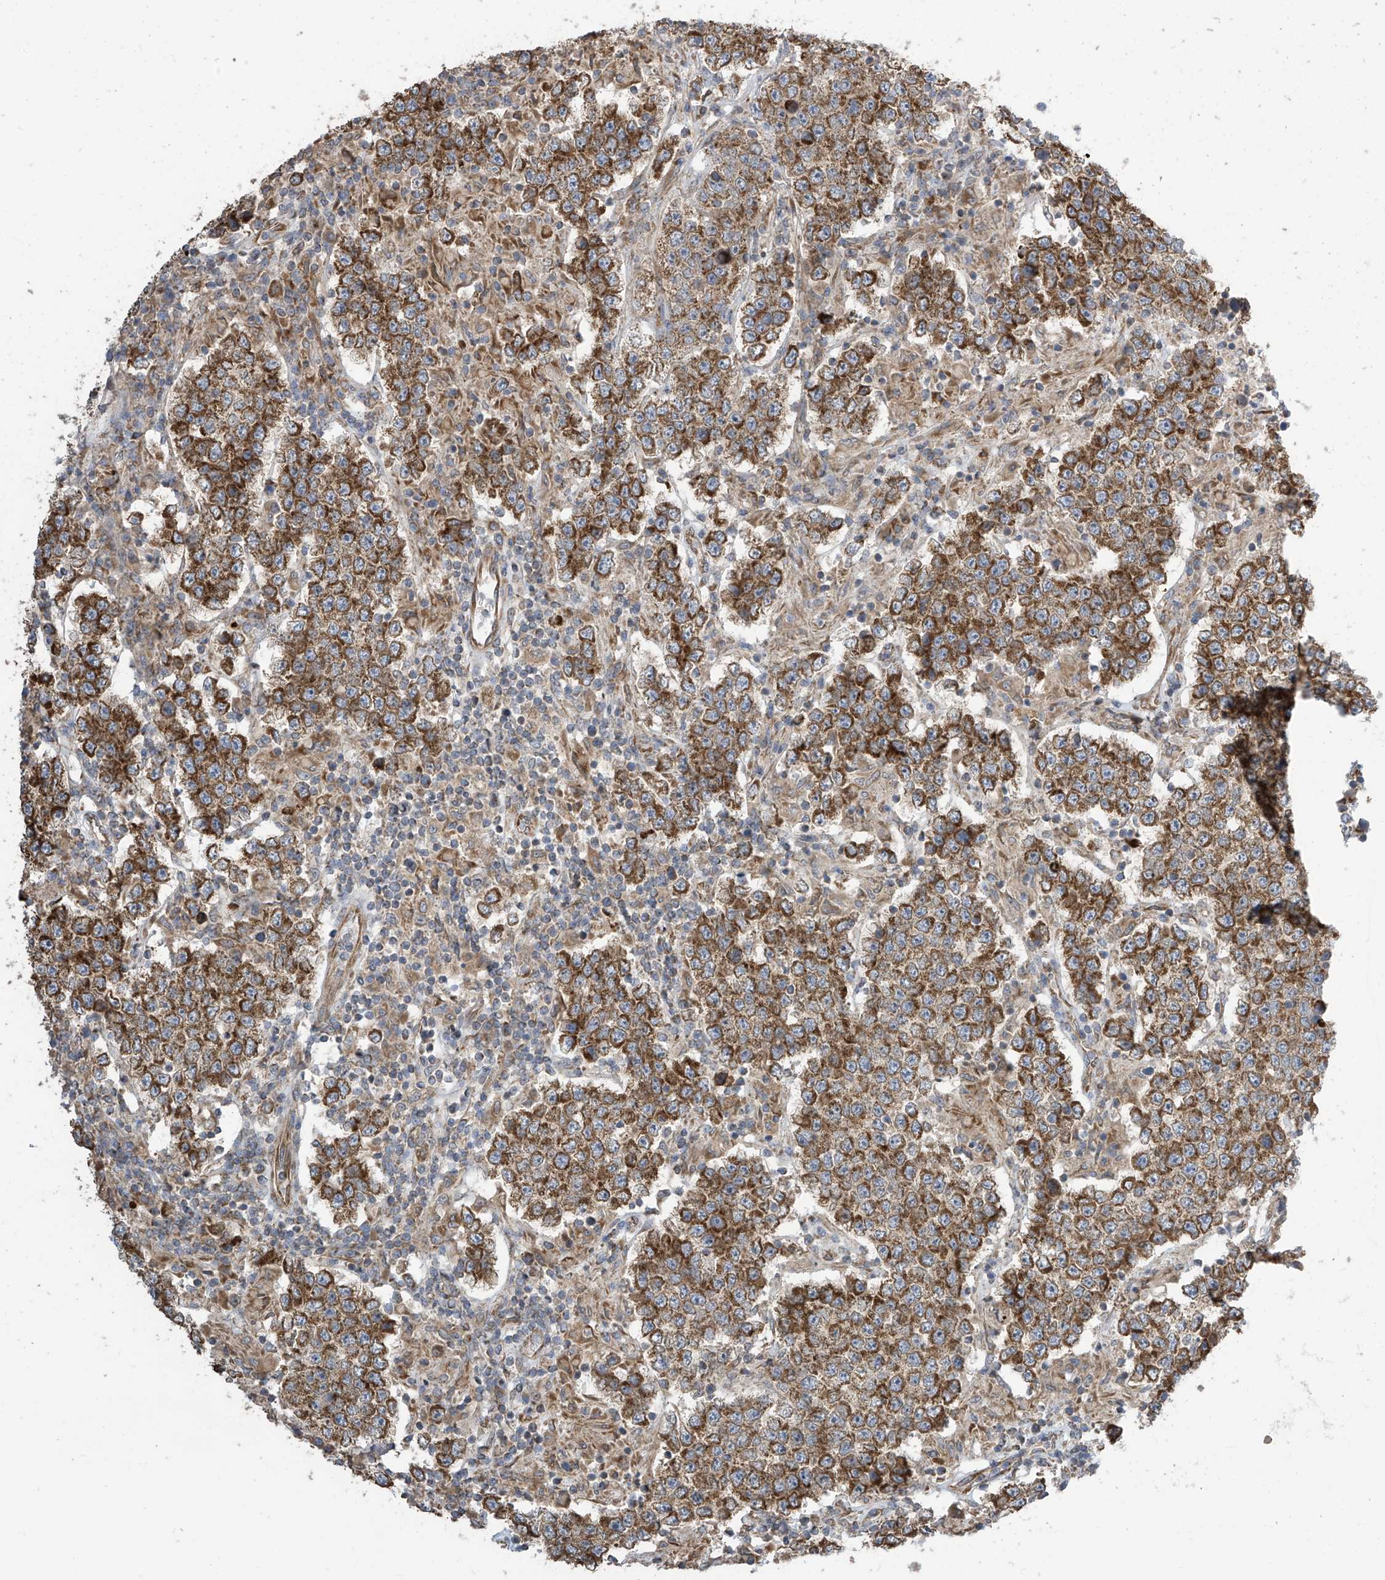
{"staining": {"intensity": "strong", "quantity": ">75%", "location": "cytoplasmic/membranous"}, "tissue": "testis cancer", "cell_type": "Tumor cells", "image_type": "cancer", "snomed": [{"axis": "morphology", "description": "Normal tissue, NOS"}, {"axis": "morphology", "description": "Urothelial carcinoma, High grade"}, {"axis": "morphology", "description": "Seminoma, NOS"}, {"axis": "morphology", "description": "Carcinoma, Embryonal, NOS"}, {"axis": "topography", "description": "Urinary bladder"}, {"axis": "topography", "description": "Testis"}], "caption": "A high-resolution photomicrograph shows IHC staining of embryonal carcinoma (testis), which shows strong cytoplasmic/membranous staining in about >75% of tumor cells.", "gene": "PNPT1", "patient": {"sex": "male", "age": 41}}